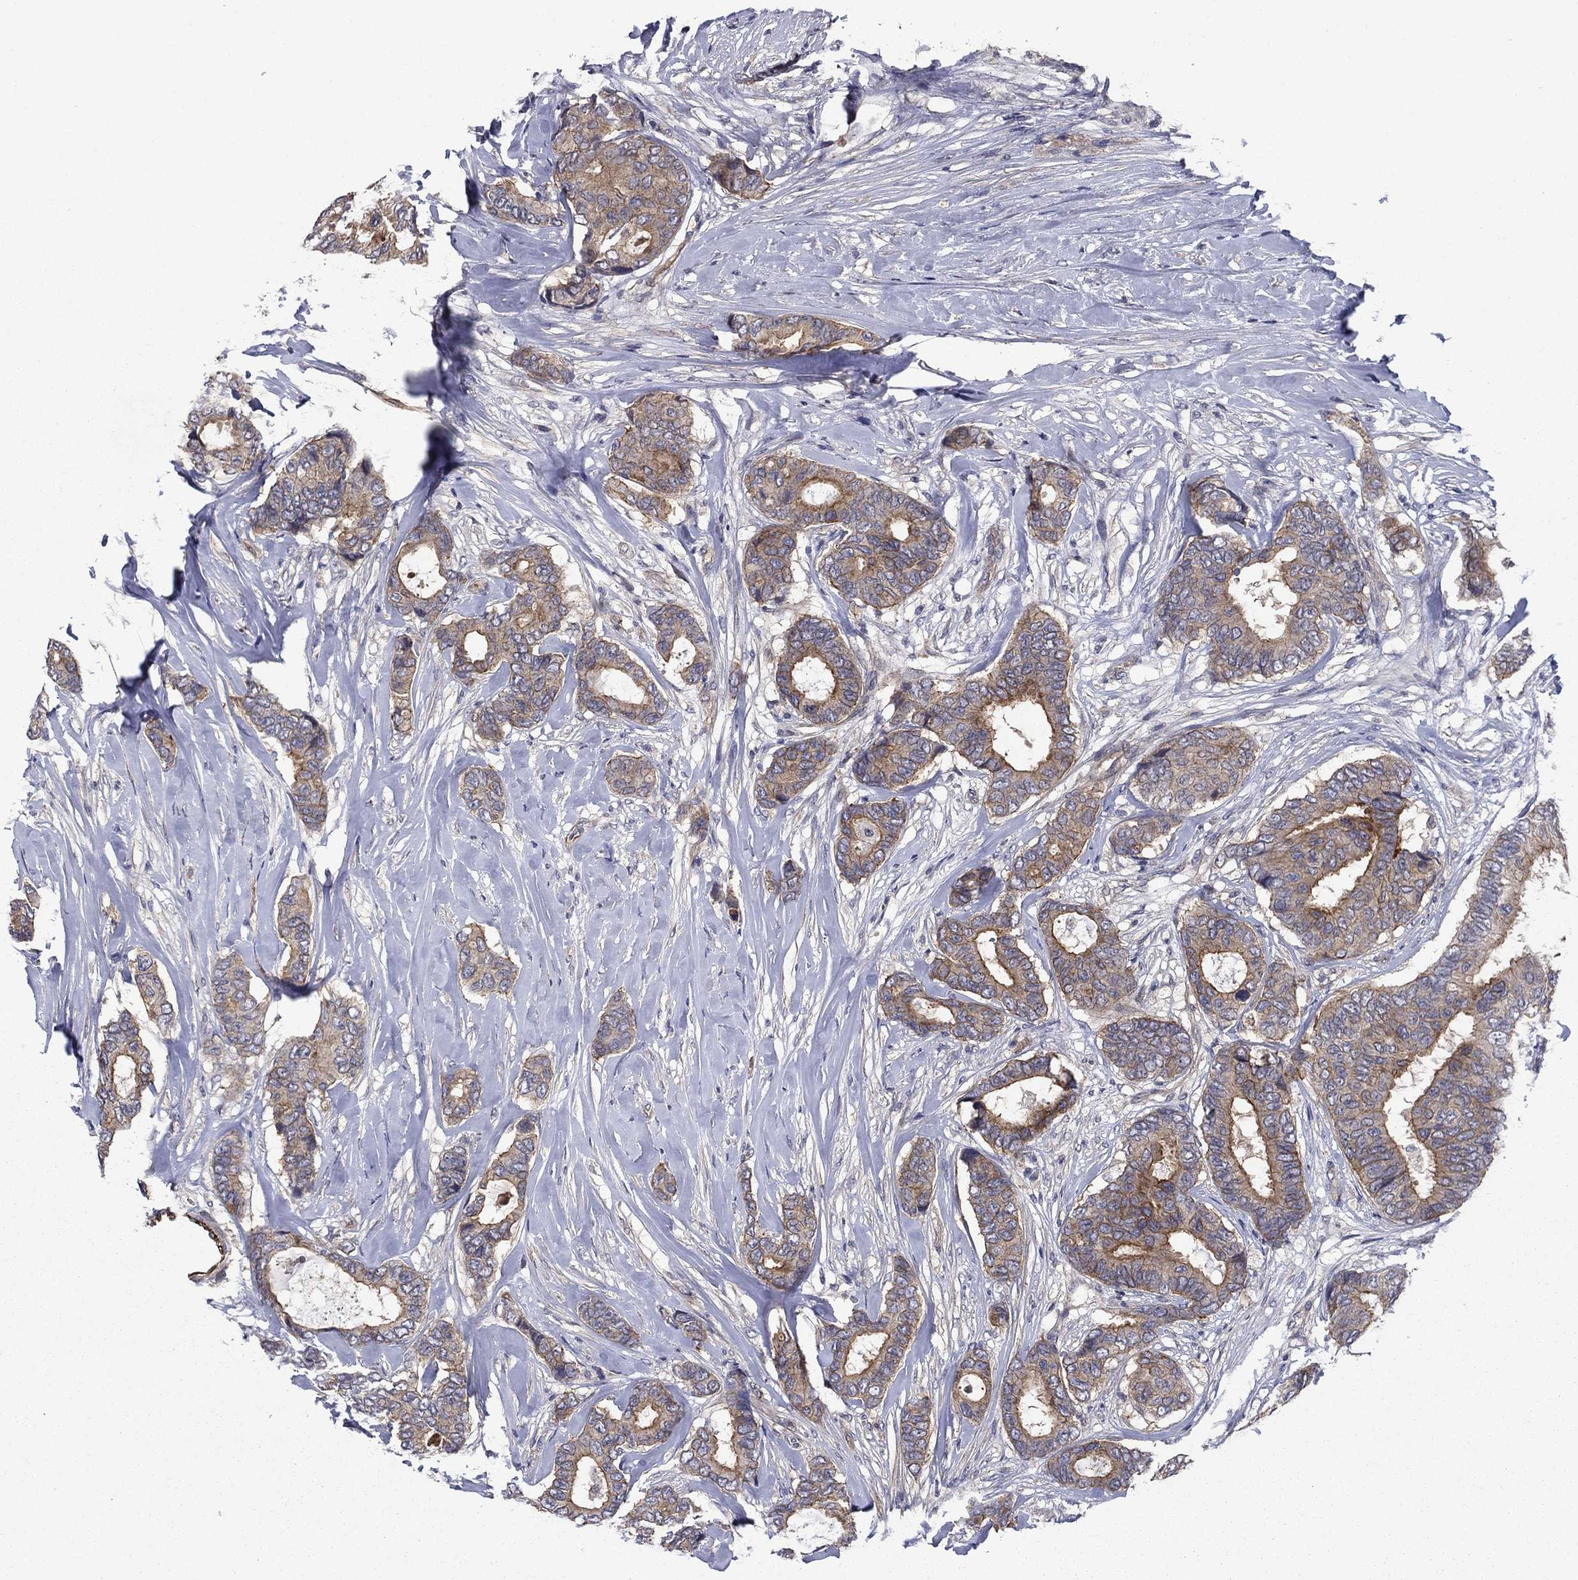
{"staining": {"intensity": "moderate", "quantity": "25%-75%", "location": "cytoplasmic/membranous"}, "tissue": "breast cancer", "cell_type": "Tumor cells", "image_type": "cancer", "snomed": [{"axis": "morphology", "description": "Duct carcinoma"}, {"axis": "topography", "description": "Breast"}], "caption": "IHC of breast cancer reveals medium levels of moderate cytoplasmic/membranous expression in approximately 25%-75% of tumor cells.", "gene": "SLC7A1", "patient": {"sex": "female", "age": 75}}